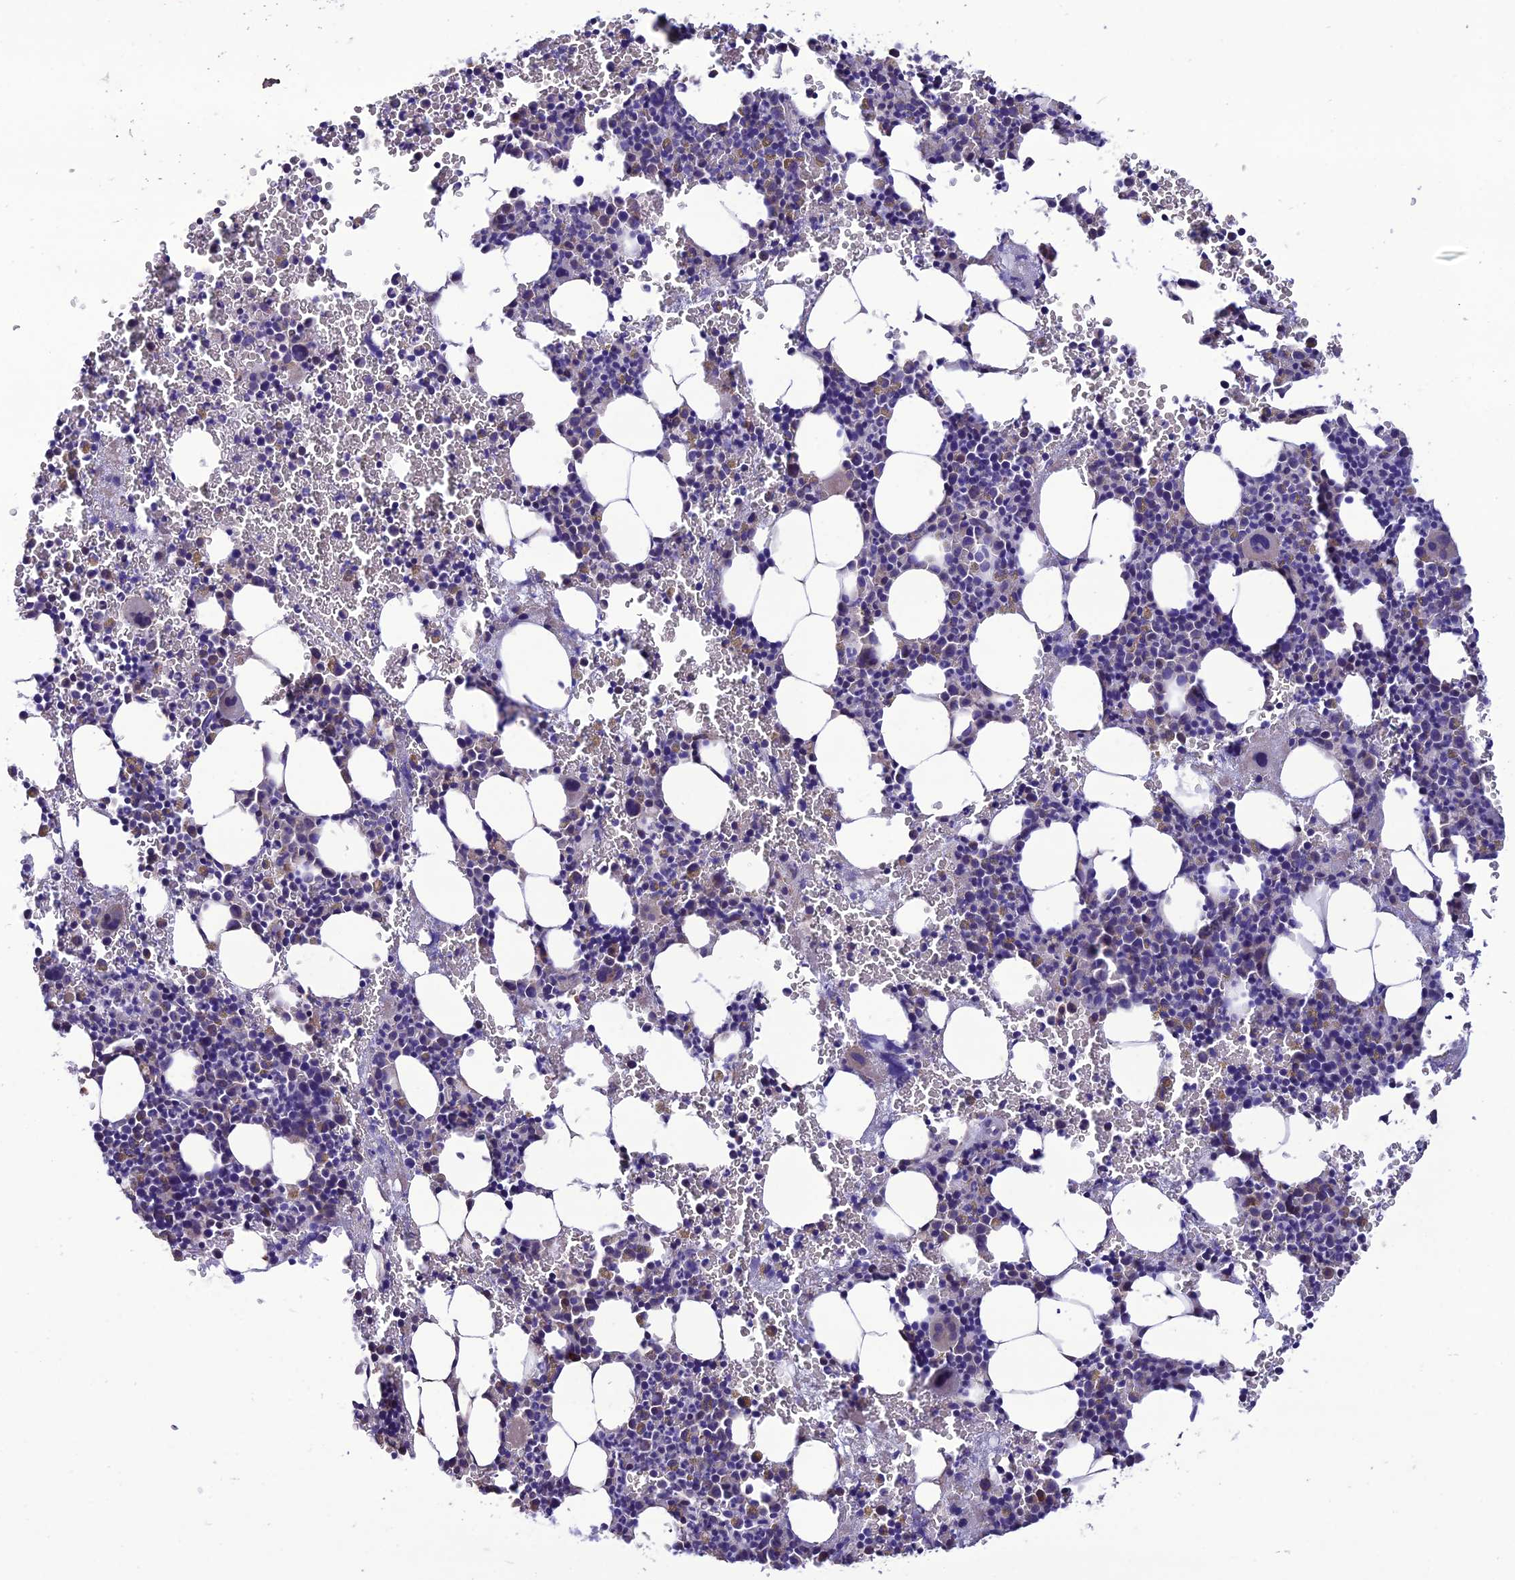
{"staining": {"intensity": "moderate", "quantity": "<25%", "location": "cytoplasmic/membranous"}, "tissue": "bone marrow", "cell_type": "Hematopoietic cells", "image_type": "normal", "snomed": [{"axis": "morphology", "description": "Normal tissue, NOS"}, {"axis": "topography", "description": "Bone marrow"}], "caption": "The image exhibits immunohistochemical staining of normal bone marrow. There is moderate cytoplasmic/membranous expression is present in approximately <25% of hematopoietic cells. (IHC, brightfield microscopy, high magnification).", "gene": "HOGA1", "patient": {"sex": "male", "age": 41}}